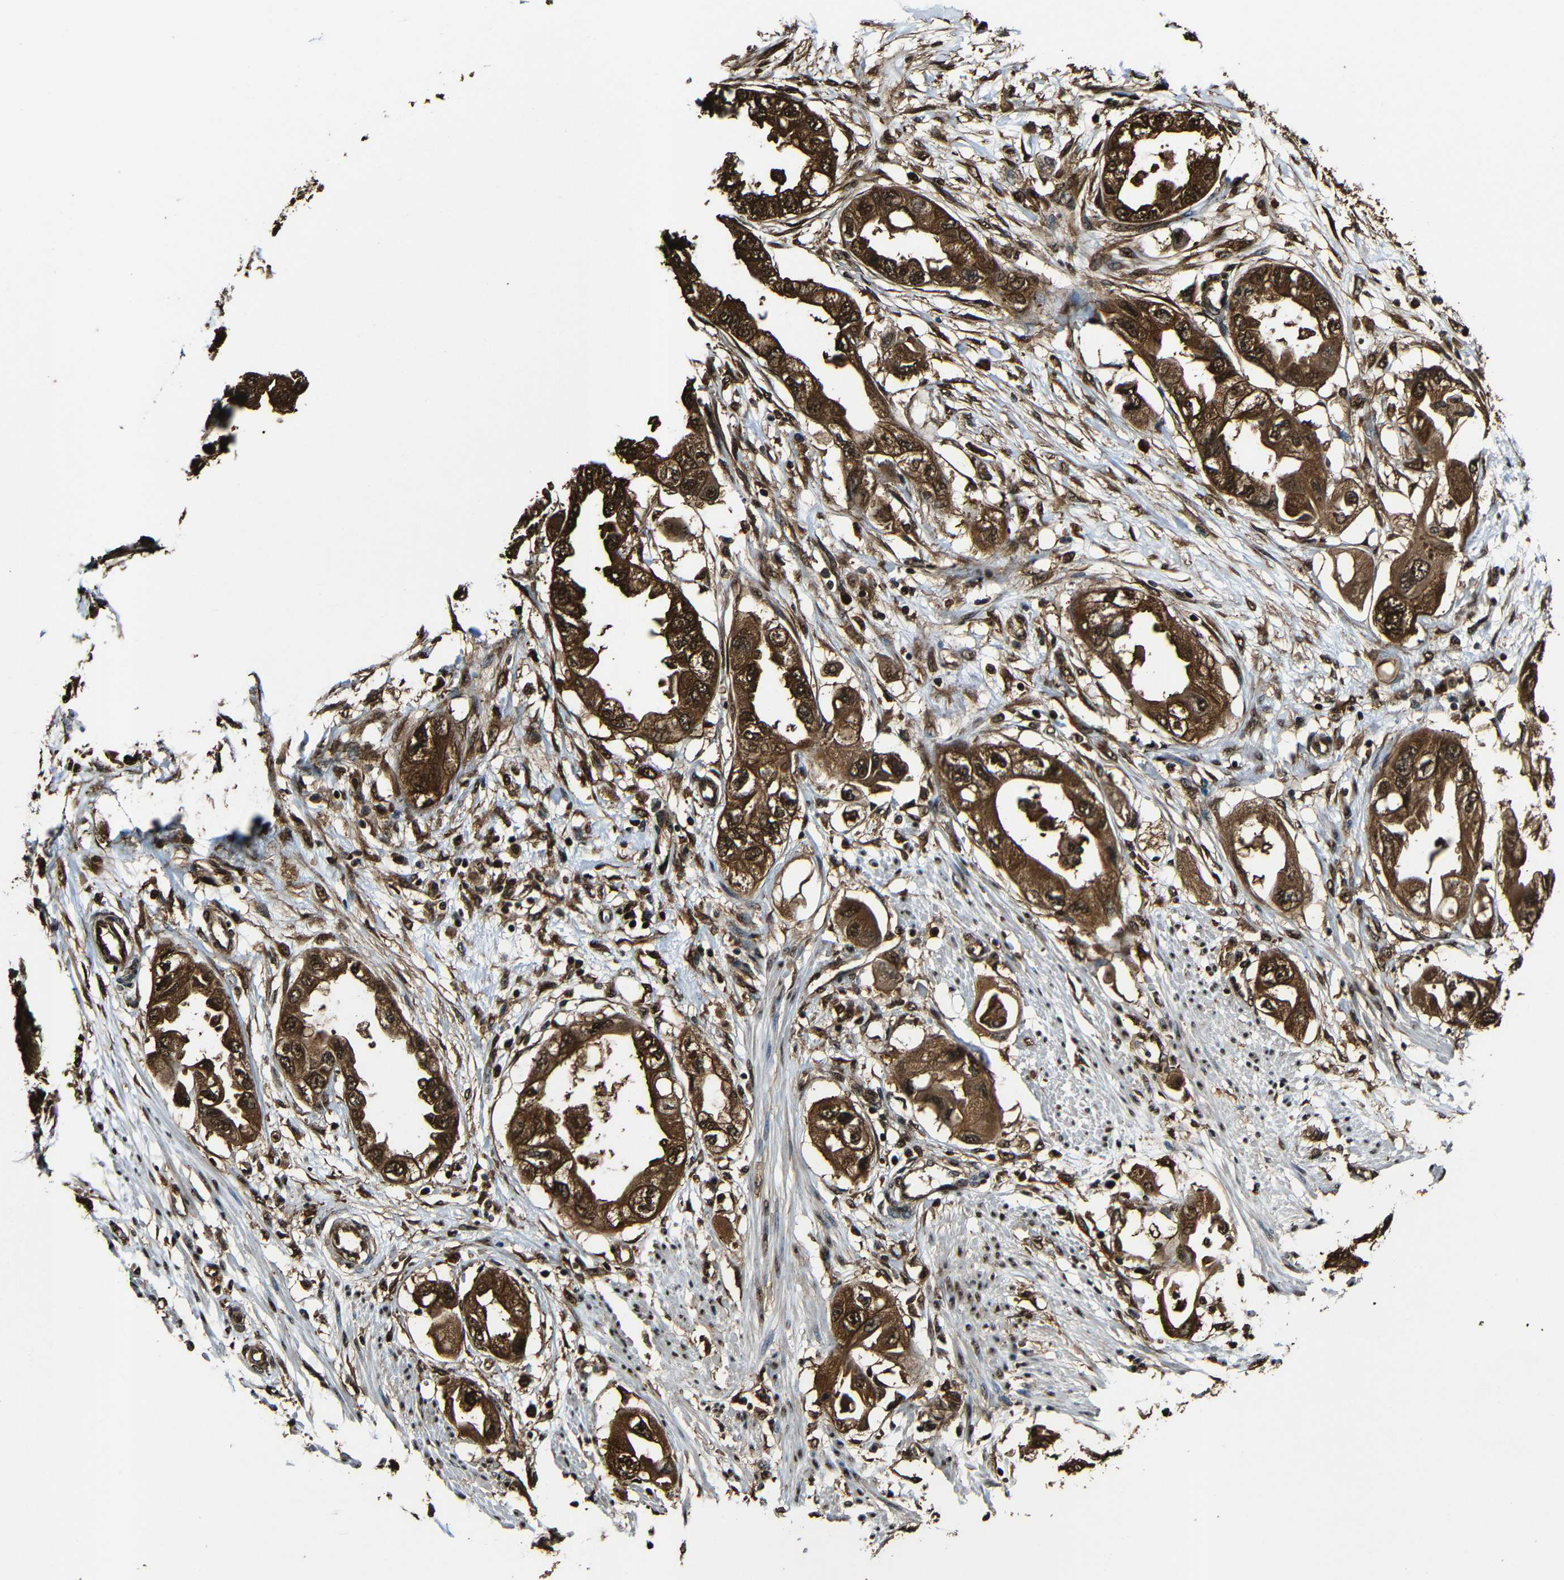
{"staining": {"intensity": "strong", "quantity": ">75%", "location": "cytoplasmic/membranous,nuclear"}, "tissue": "endometrial cancer", "cell_type": "Tumor cells", "image_type": "cancer", "snomed": [{"axis": "morphology", "description": "Adenocarcinoma, NOS"}, {"axis": "topography", "description": "Endometrium"}], "caption": "This is a photomicrograph of IHC staining of adenocarcinoma (endometrial), which shows strong positivity in the cytoplasmic/membranous and nuclear of tumor cells.", "gene": "VCP", "patient": {"sex": "female", "age": 67}}